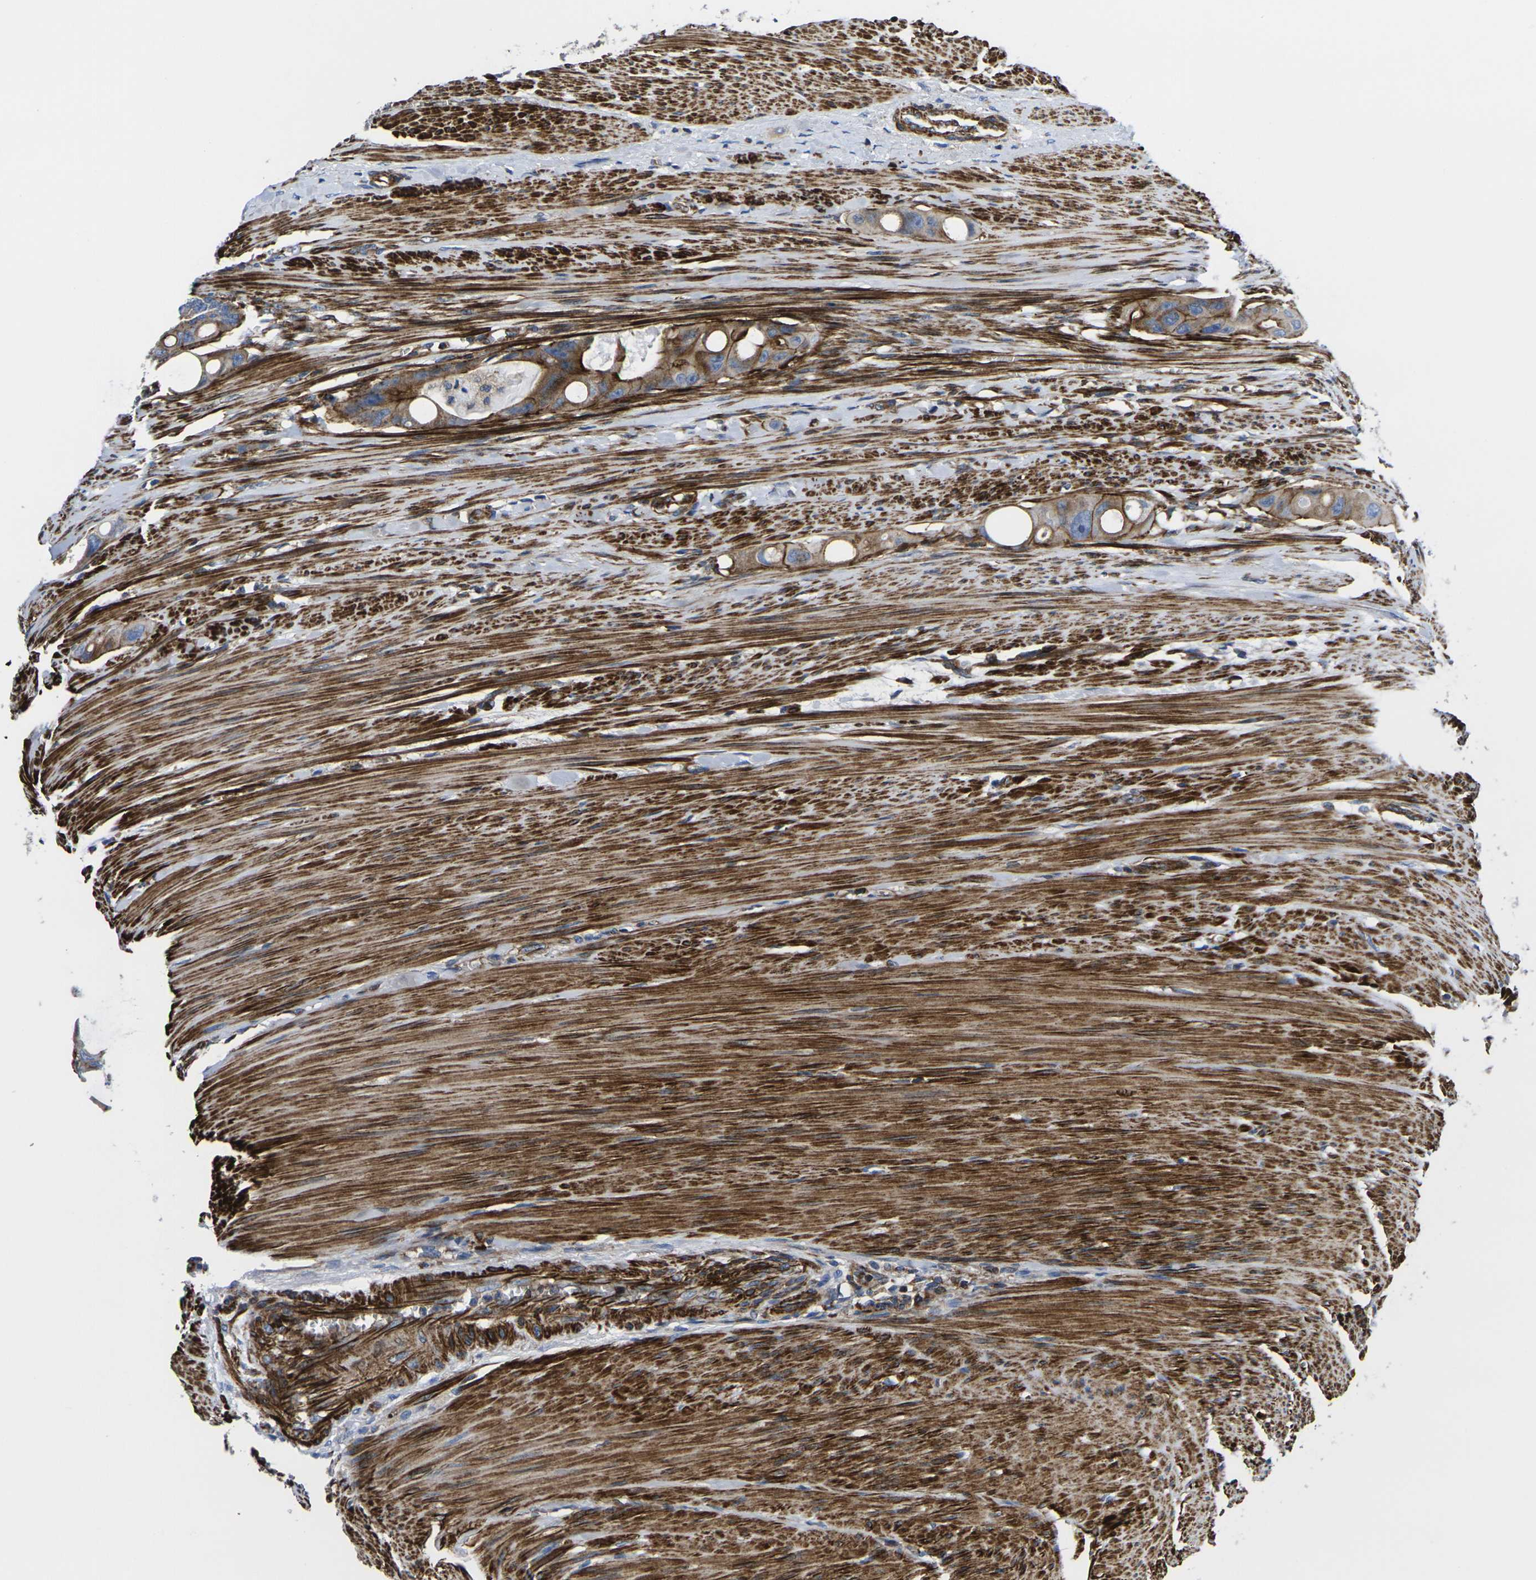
{"staining": {"intensity": "moderate", "quantity": ">75%", "location": "cytoplasmic/membranous"}, "tissue": "colorectal cancer", "cell_type": "Tumor cells", "image_type": "cancer", "snomed": [{"axis": "morphology", "description": "Adenocarcinoma, NOS"}, {"axis": "topography", "description": "Colon"}], "caption": "Brown immunohistochemical staining in human colorectal cancer exhibits moderate cytoplasmic/membranous staining in approximately >75% of tumor cells.", "gene": "GPR4", "patient": {"sex": "female", "age": 57}}